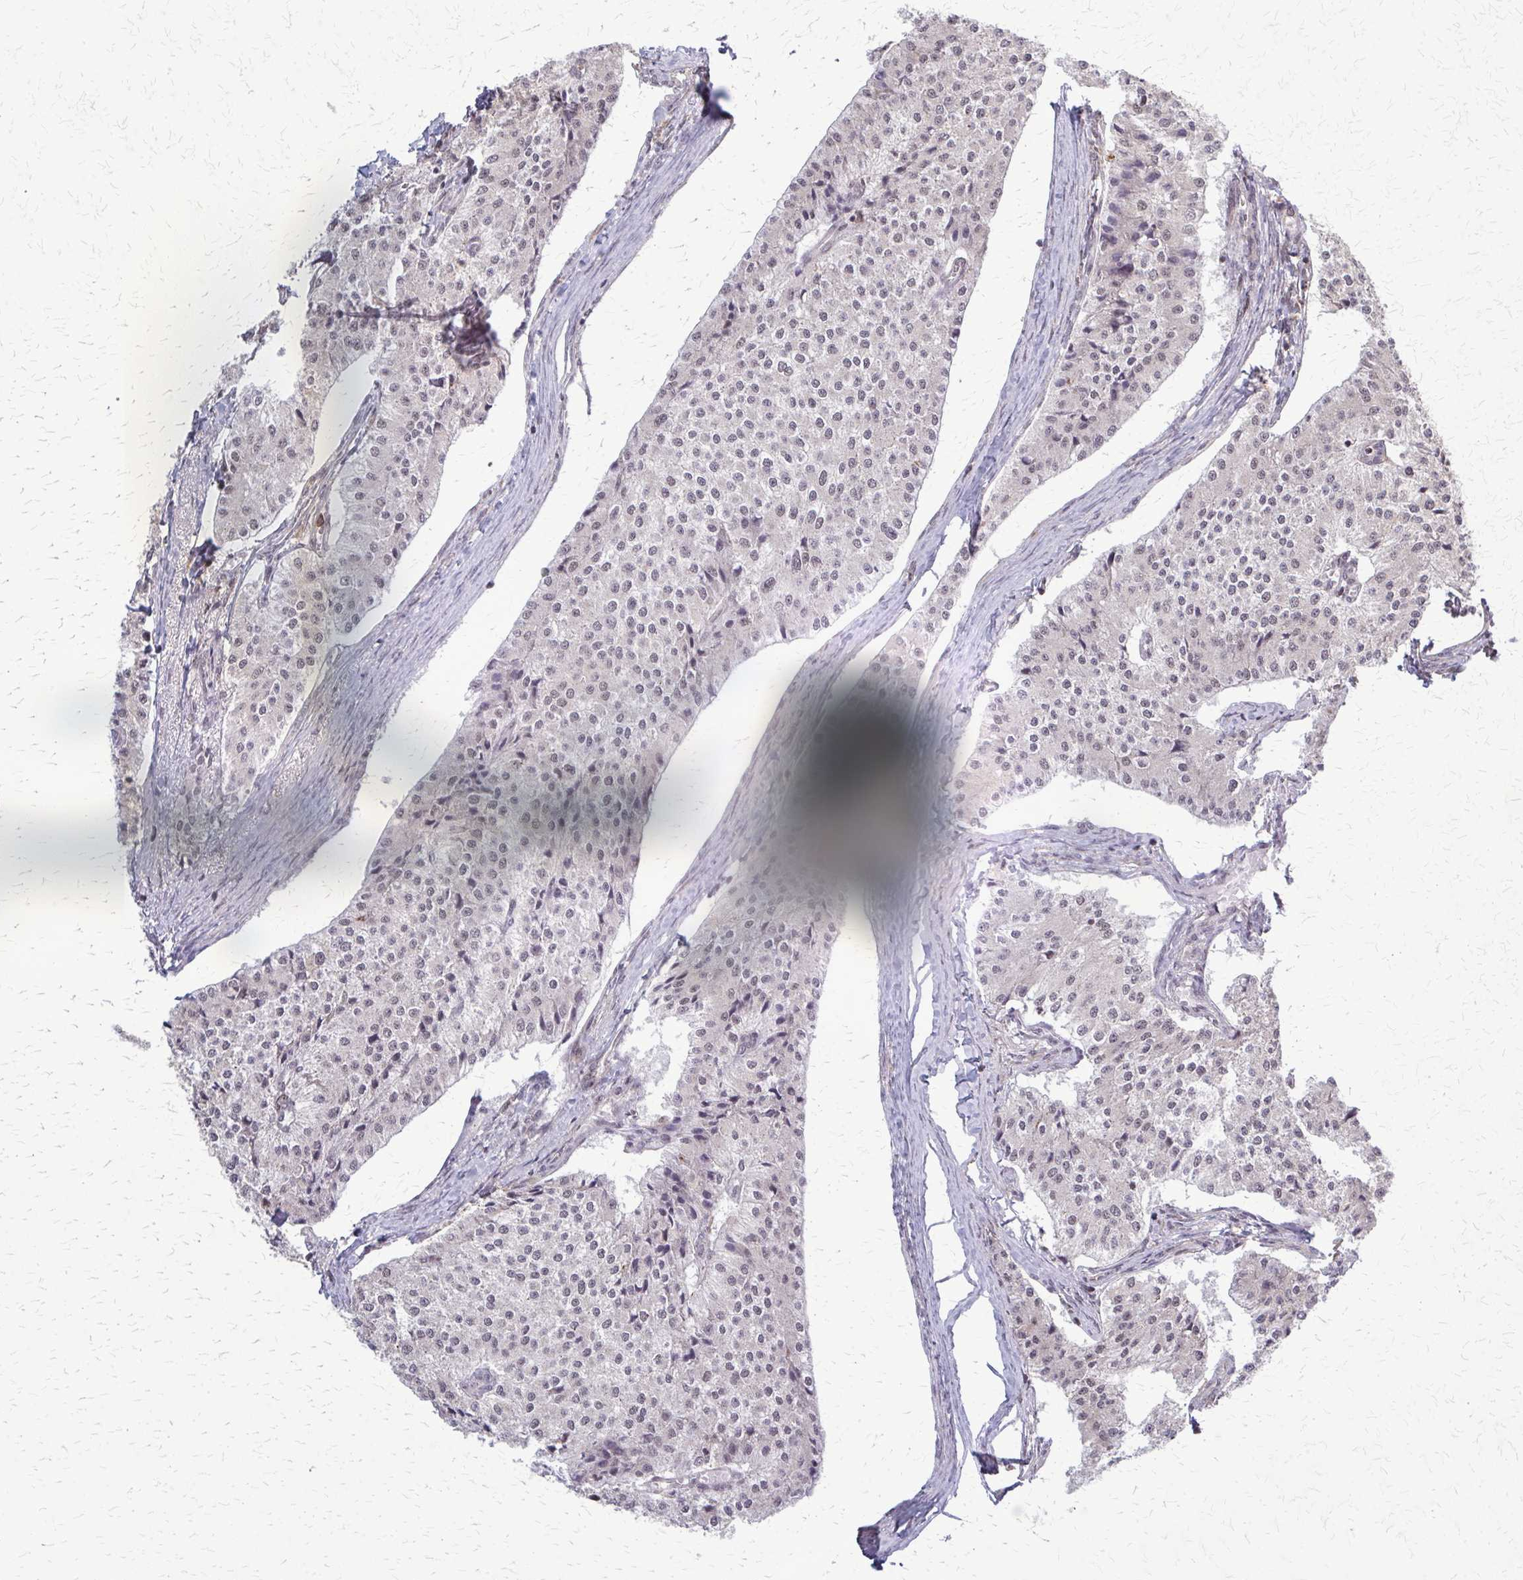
{"staining": {"intensity": "negative", "quantity": "none", "location": "none"}, "tissue": "carcinoid", "cell_type": "Tumor cells", "image_type": "cancer", "snomed": [{"axis": "morphology", "description": "Carcinoid, malignant, NOS"}, {"axis": "topography", "description": "Colon"}], "caption": "Carcinoid stained for a protein using IHC reveals no positivity tumor cells.", "gene": "HDAC3", "patient": {"sex": "female", "age": 52}}